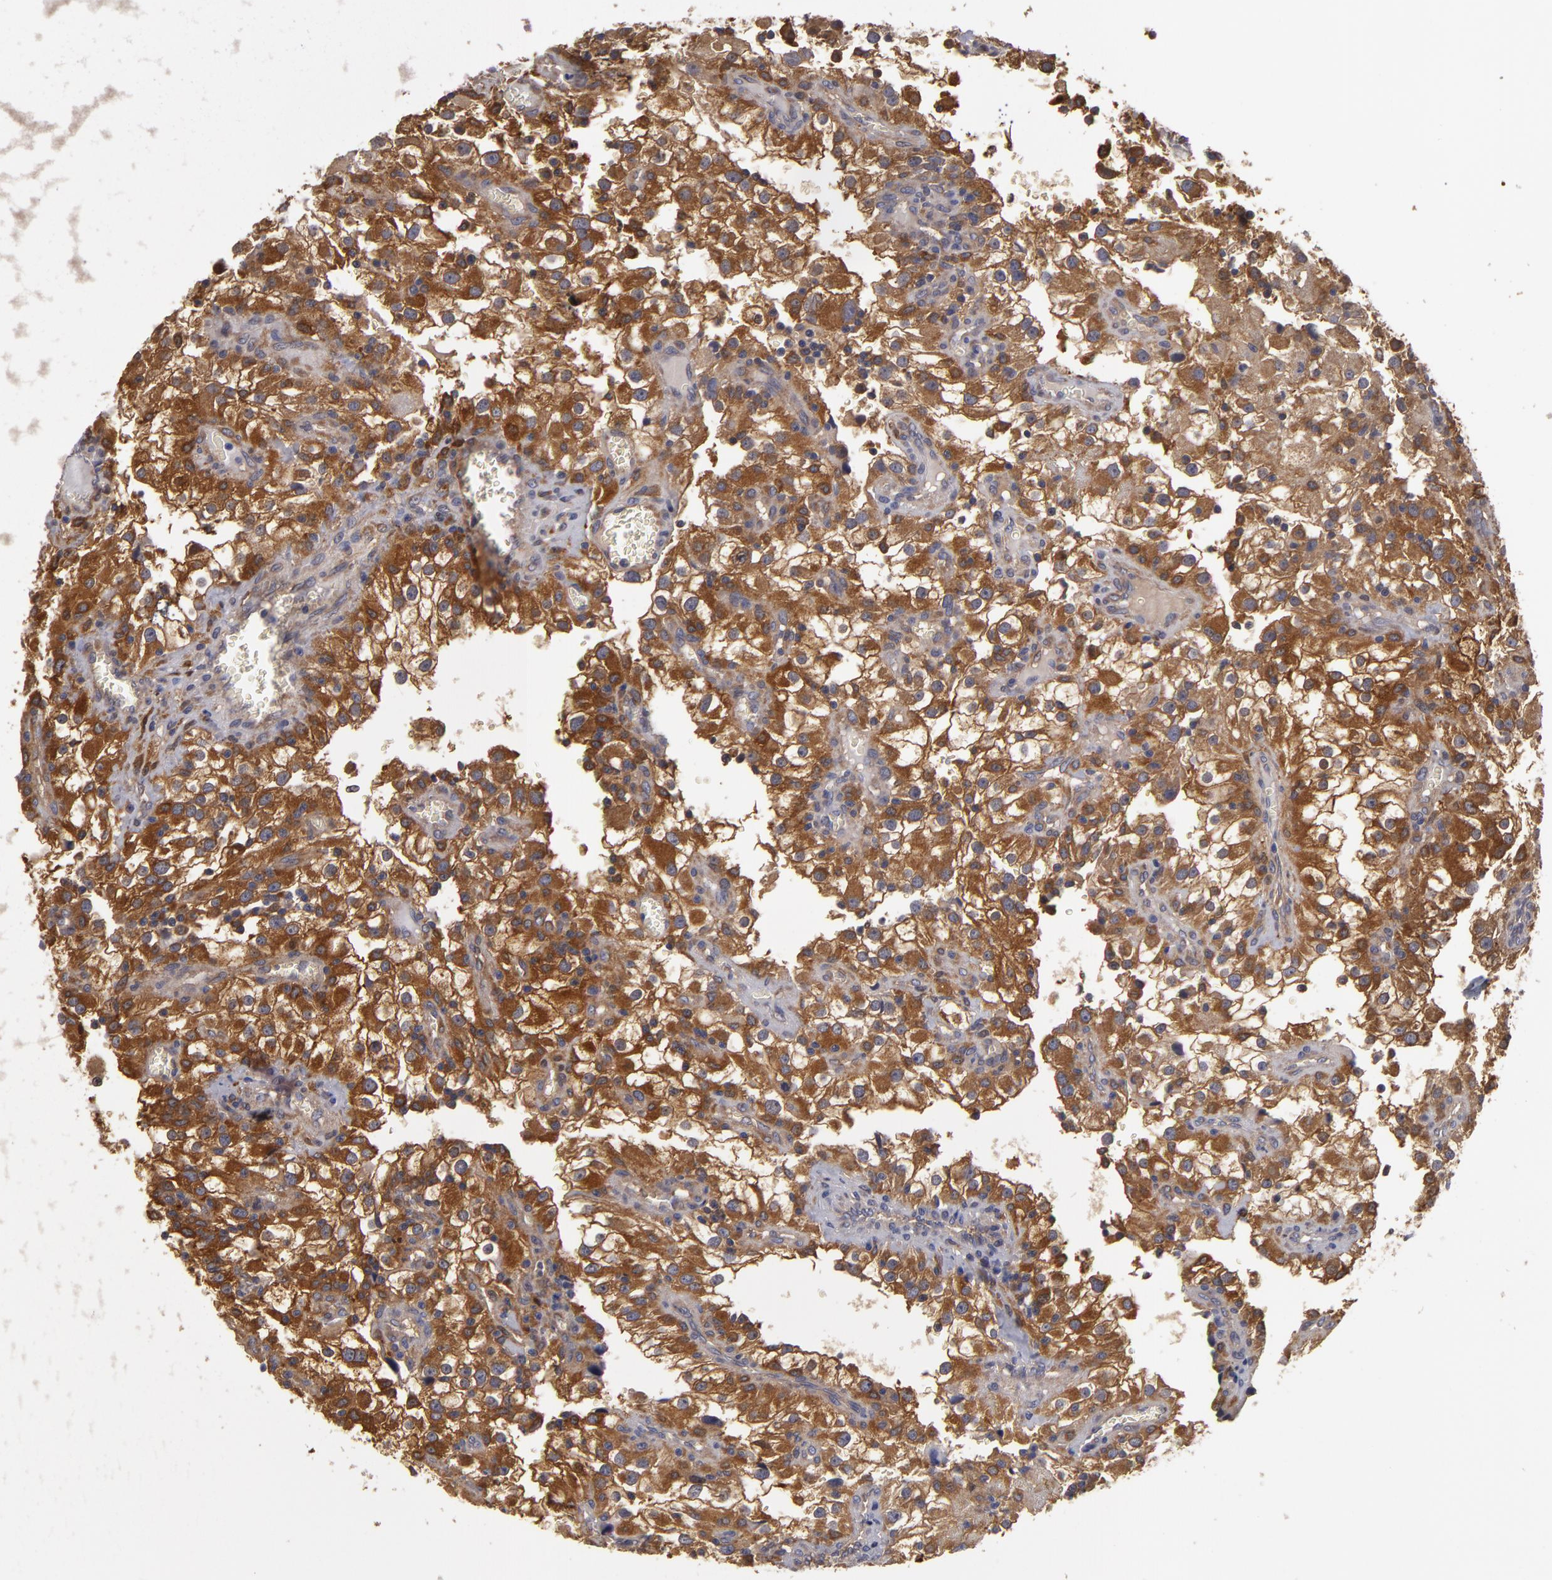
{"staining": {"intensity": "strong", "quantity": ">75%", "location": "cytoplasmic/membranous"}, "tissue": "renal cancer", "cell_type": "Tumor cells", "image_type": "cancer", "snomed": [{"axis": "morphology", "description": "Adenocarcinoma, NOS"}, {"axis": "topography", "description": "Kidney"}], "caption": "The image exhibits immunohistochemical staining of renal cancer. There is strong cytoplasmic/membranous positivity is identified in about >75% of tumor cells.", "gene": "ZNF229", "patient": {"sex": "female", "age": 52}}